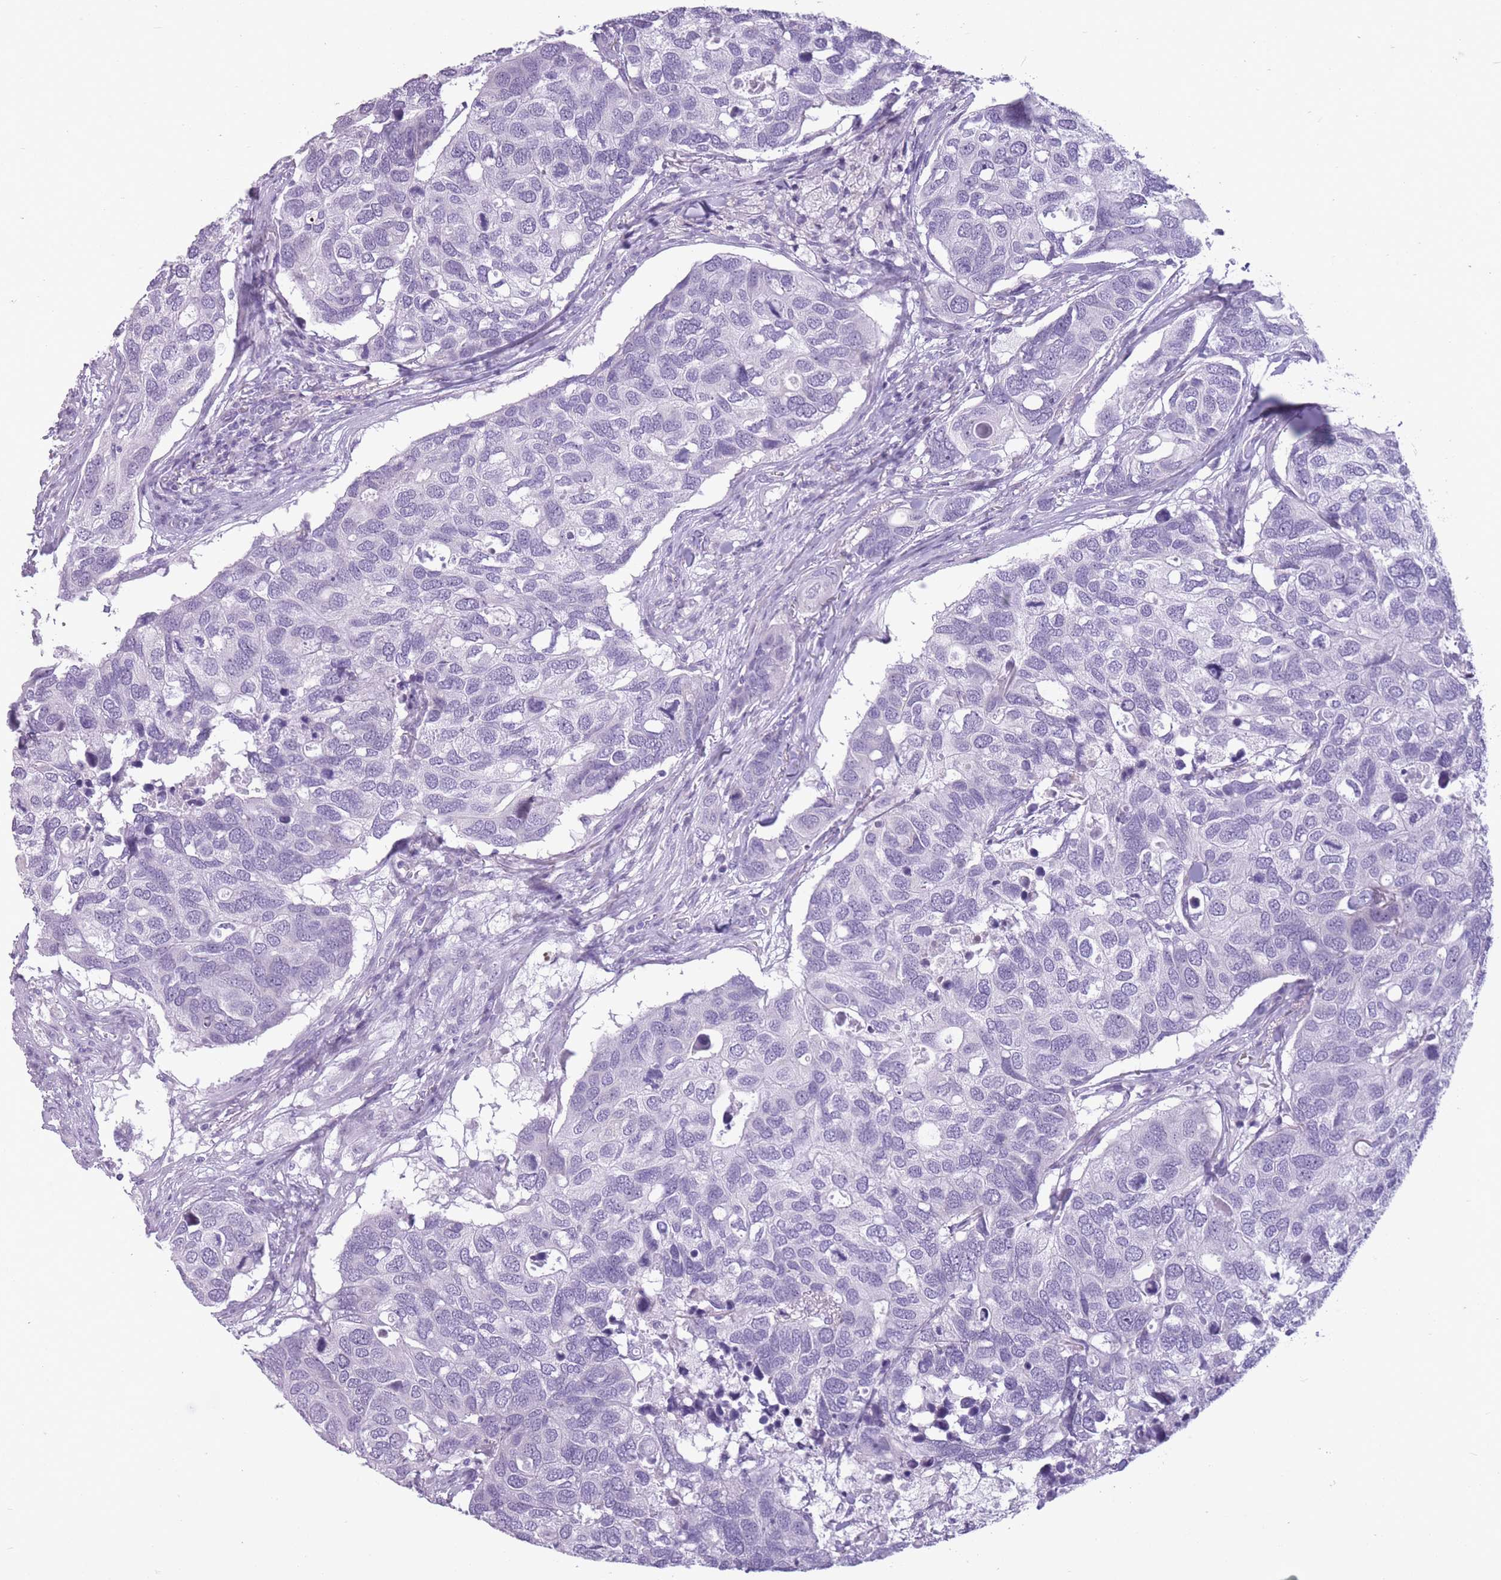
{"staining": {"intensity": "negative", "quantity": "none", "location": "none"}, "tissue": "breast cancer", "cell_type": "Tumor cells", "image_type": "cancer", "snomed": [{"axis": "morphology", "description": "Duct carcinoma"}, {"axis": "topography", "description": "Breast"}], "caption": "A histopathology image of human breast infiltrating ductal carcinoma is negative for staining in tumor cells.", "gene": "GOLGA6D", "patient": {"sex": "female", "age": 83}}